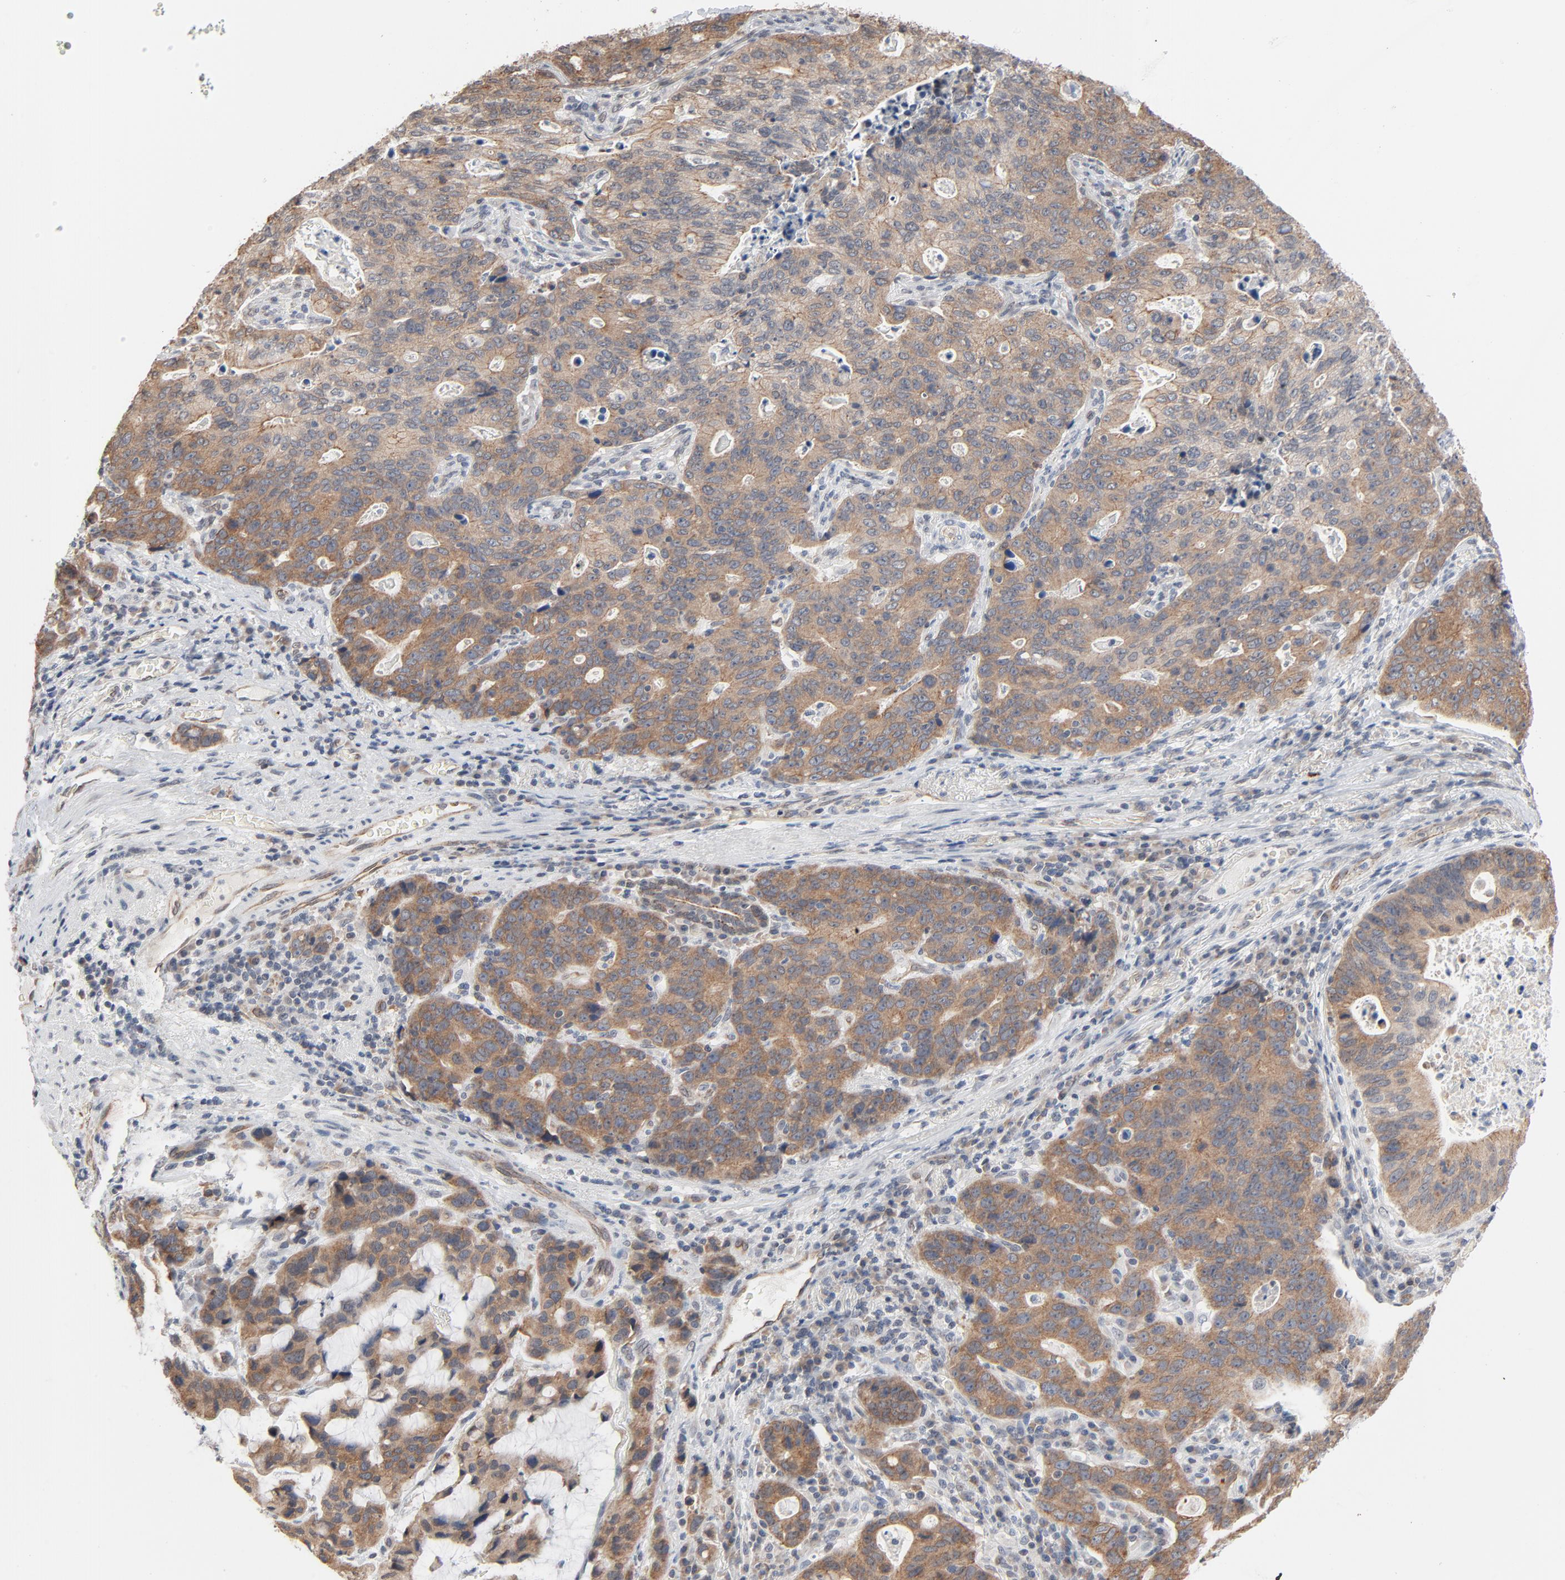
{"staining": {"intensity": "moderate", "quantity": ">75%", "location": "cytoplasmic/membranous"}, "tissue": "stomach cancer", "cell_type": "Tumor cells", "image_type": "cancer", "snomed": [{"axis": "morphology", "description": "Adenocarcinoma, NOS"}, {"axis": "topography", "description": "Esophagus"}, {"axis": "topography", "description": "Stomach"}], "caption": "Immunohistochemistry (IHC) (DAB) staining of human stomach cancer exhibits moderate cytoplasmic/membranous protein positivity in about >75% of tumor cells.", "gene": "ITPR3", "patient": {"sex": "male", "age": 74}}